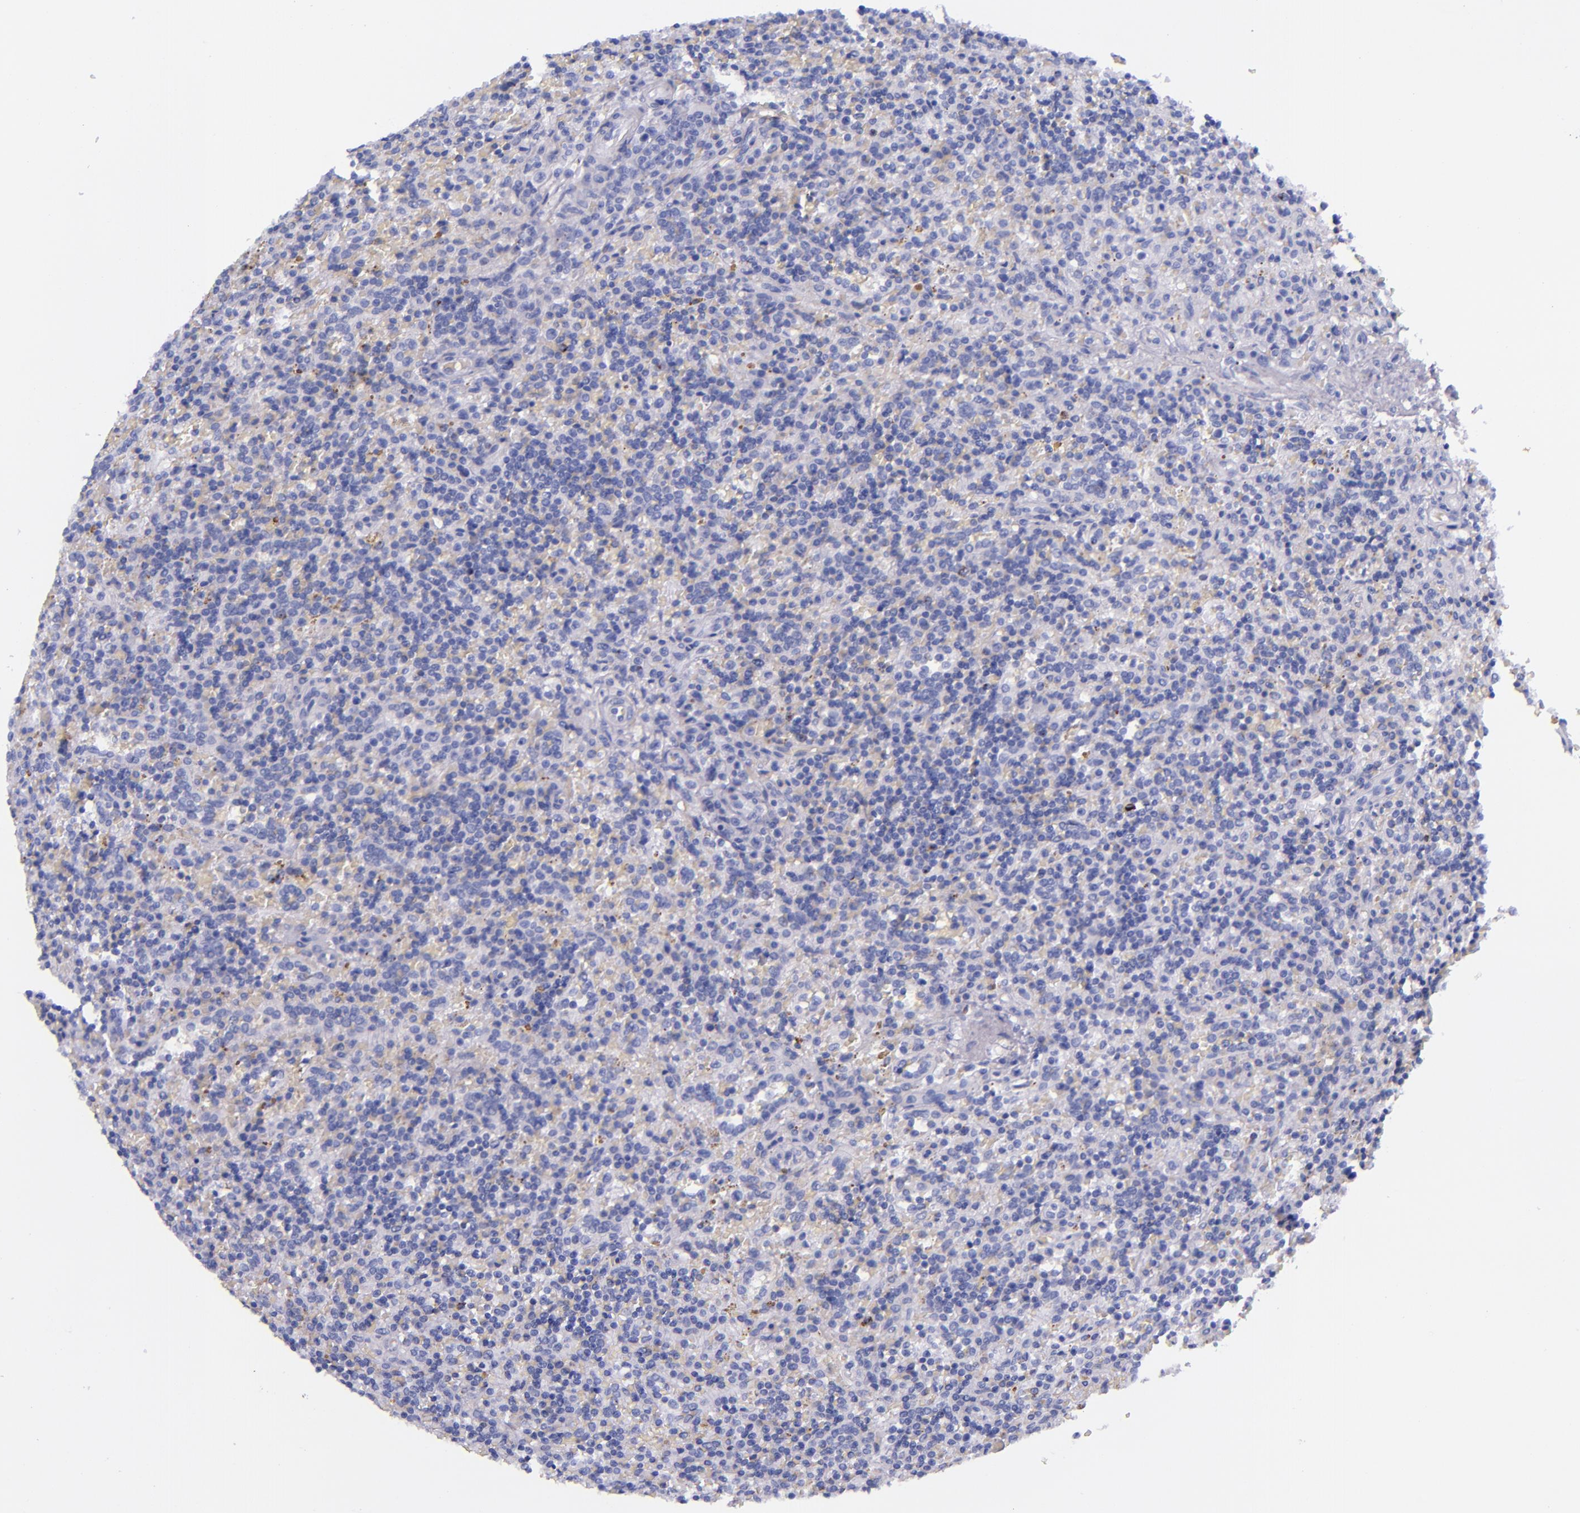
{"staining": {"intensity": "negative", "quantity": "none", "location": "none"}, "tissue": "lymphoma", "cell_type": "Tumor cells", "image_type": "cancer", "snomed": [{"axis": "morphology", "description": "Malignant lymphoma, non-Hodgkin's type, Low grade"}, {"axis": "topography", "description": "Spleen"}], "caption": "IHC micrograph of low-grade malignant lymphoma, non-Hodgkin's type stained for a protein (brown), which reveals no staining in tumor cells.", "gene": "LAG3", "patient": {"sex": "male", "age": 67}}